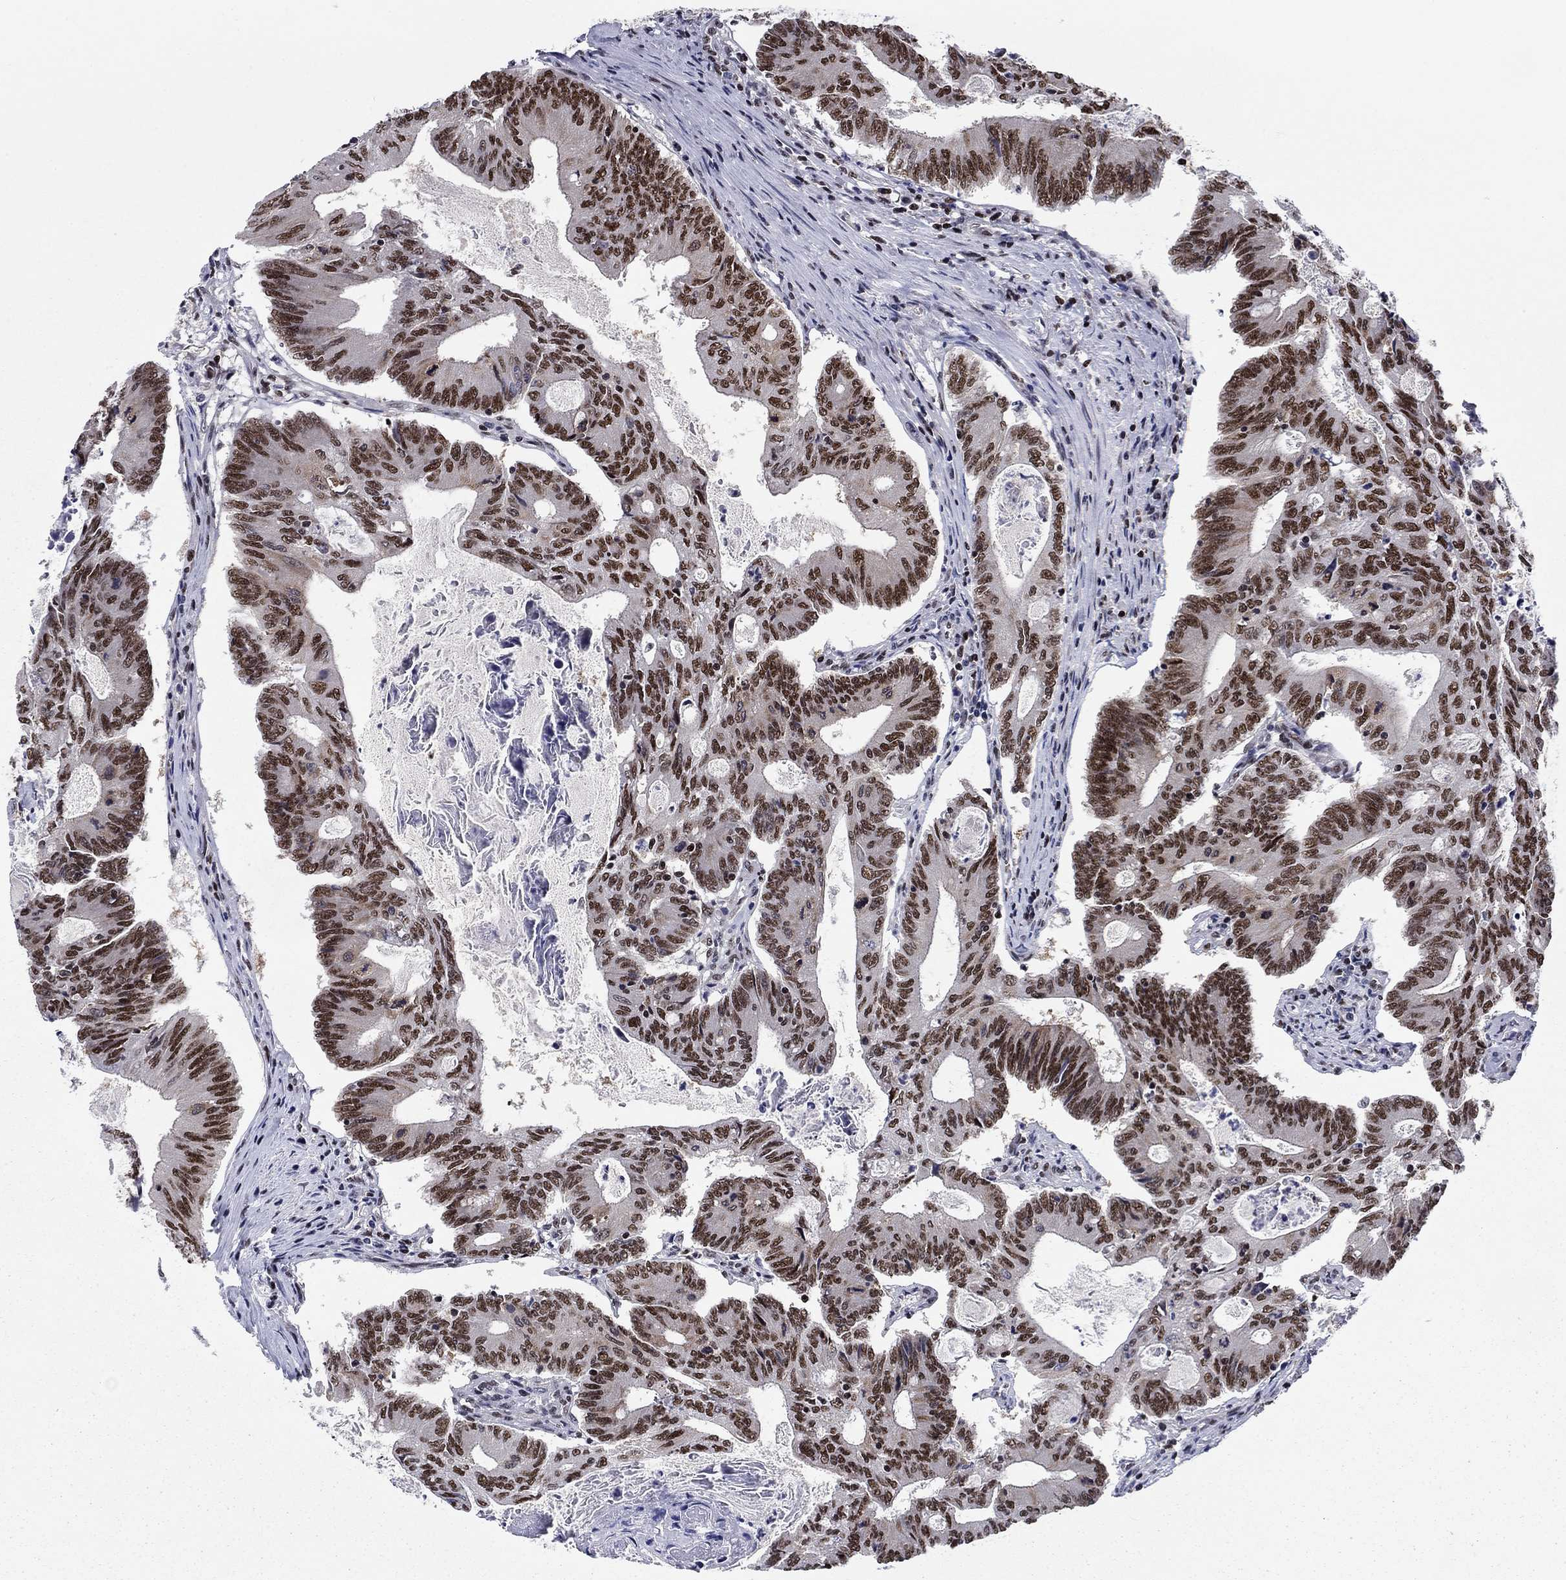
{"staining": {"intensity": "strong", "quantity": ">75%", "location": "nuclear"}, "tissue": "colorectal cancer", "cell_type": "Tumor cells", "image_type": "cancer", "snomed": [{"axis": "morphology", "description": "Adenocarcinoma, NOS"}, {"axis": "topography", "description": "Colon"}], "caption": "Colorectal cancer stained for a protein exhibits strong nuclear positivity in tumor cells.", "gene": "RPRD1B", "patient": {"sex": "female", "age": 70}}